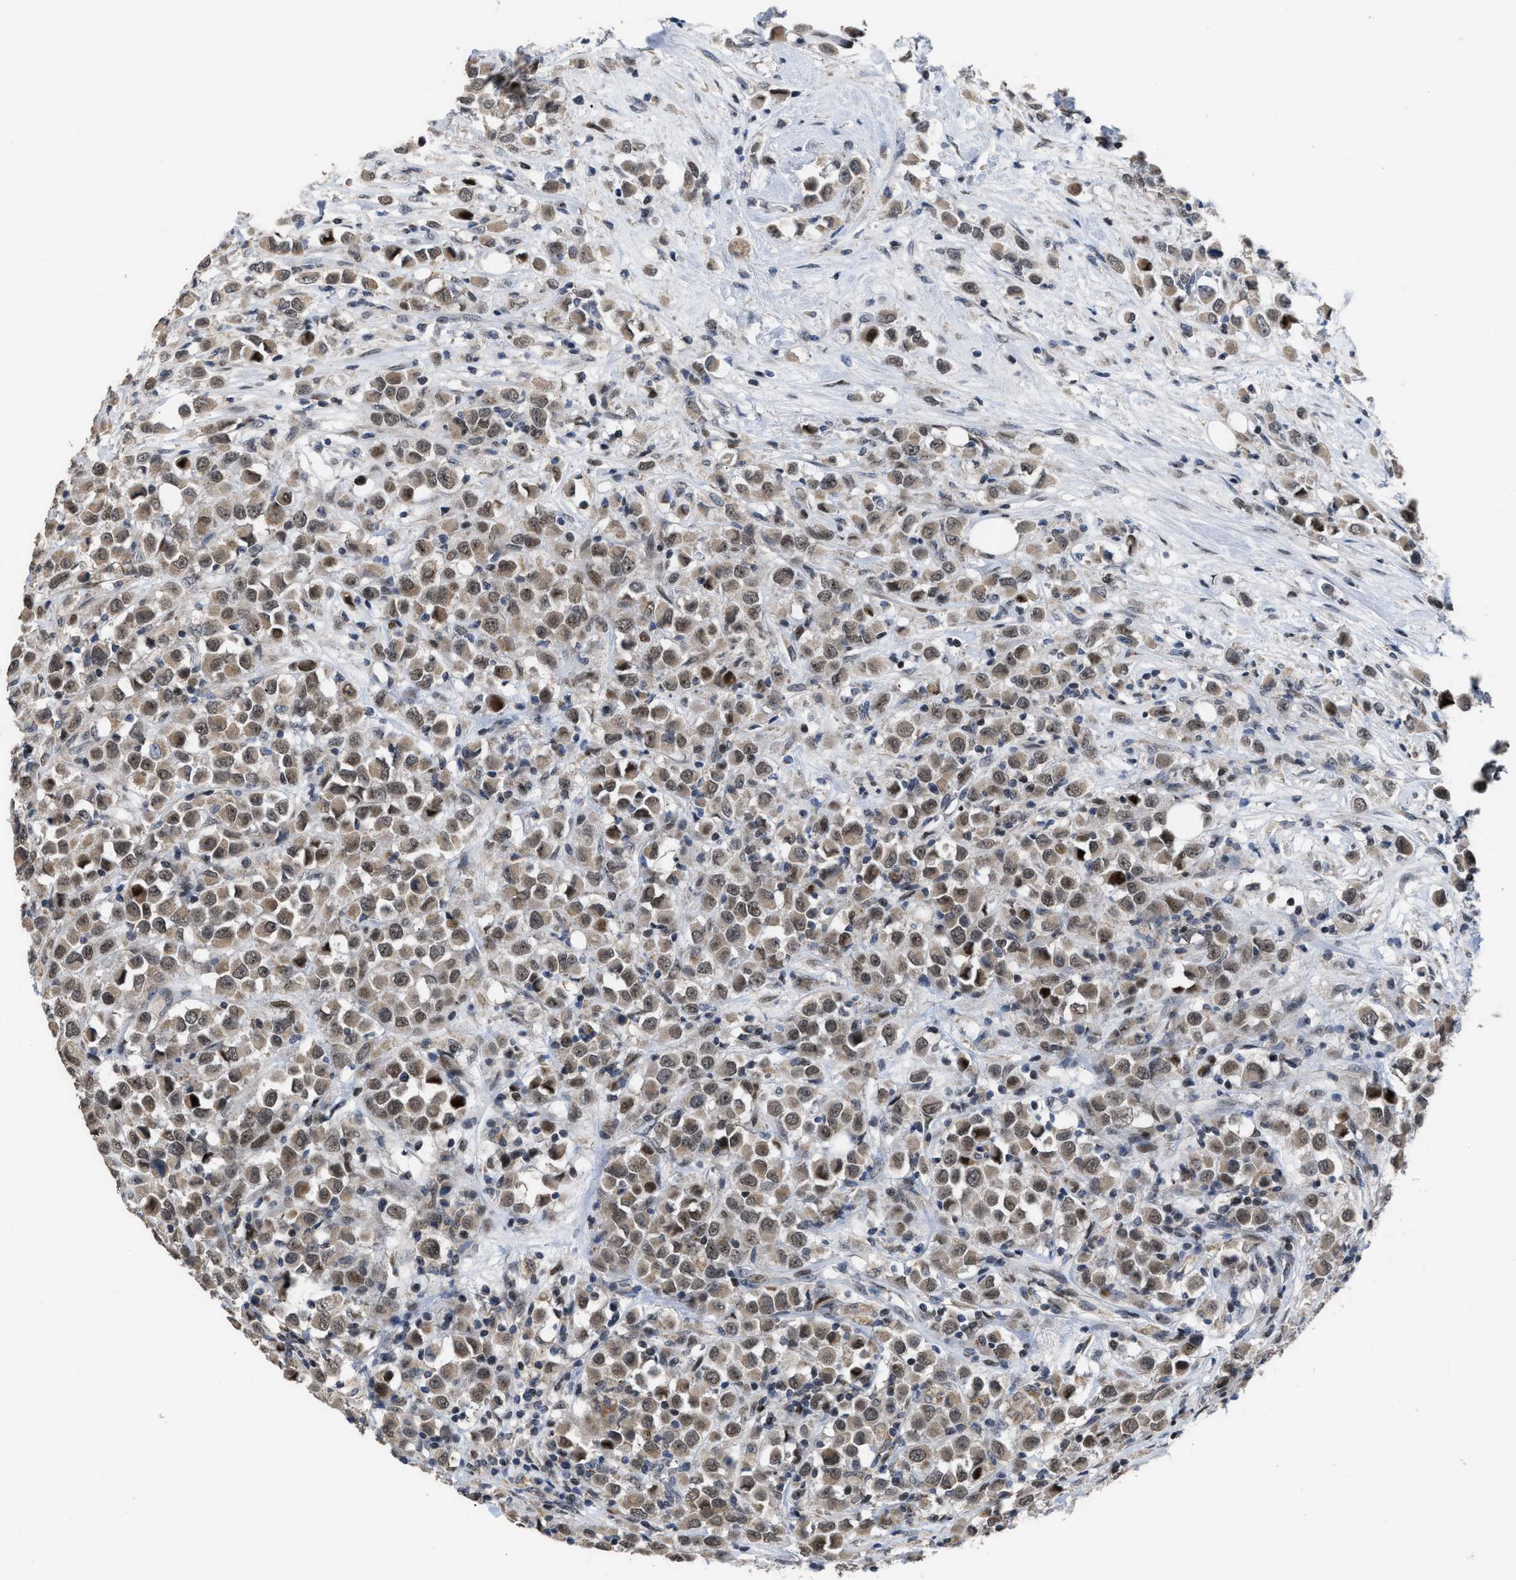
{"staining": {"intensity": "weak", "quantity": ">75%", "location": "cytoplasmic/membranous,nuclear"}, "tissue": "breast cancer", "cell_type": "Tumor cells", "image_type": "cancer", "snomed": [{"axis": "morphology", "description": "Duct carcinoma"}, {"axis": "topography", "description": "Breast"}], "caption": "Tumor cells exhibit low levels of weak cytoplasmic/membranous and nuclear positivity in approximately >75% of cells in breast cancer (invasive ductal carcinoma). The protein of interest is shown in brown color, while the nuclei are stained blue.", "gene": "SETDB1", "patient": {"sex": "female", "age": 61}}